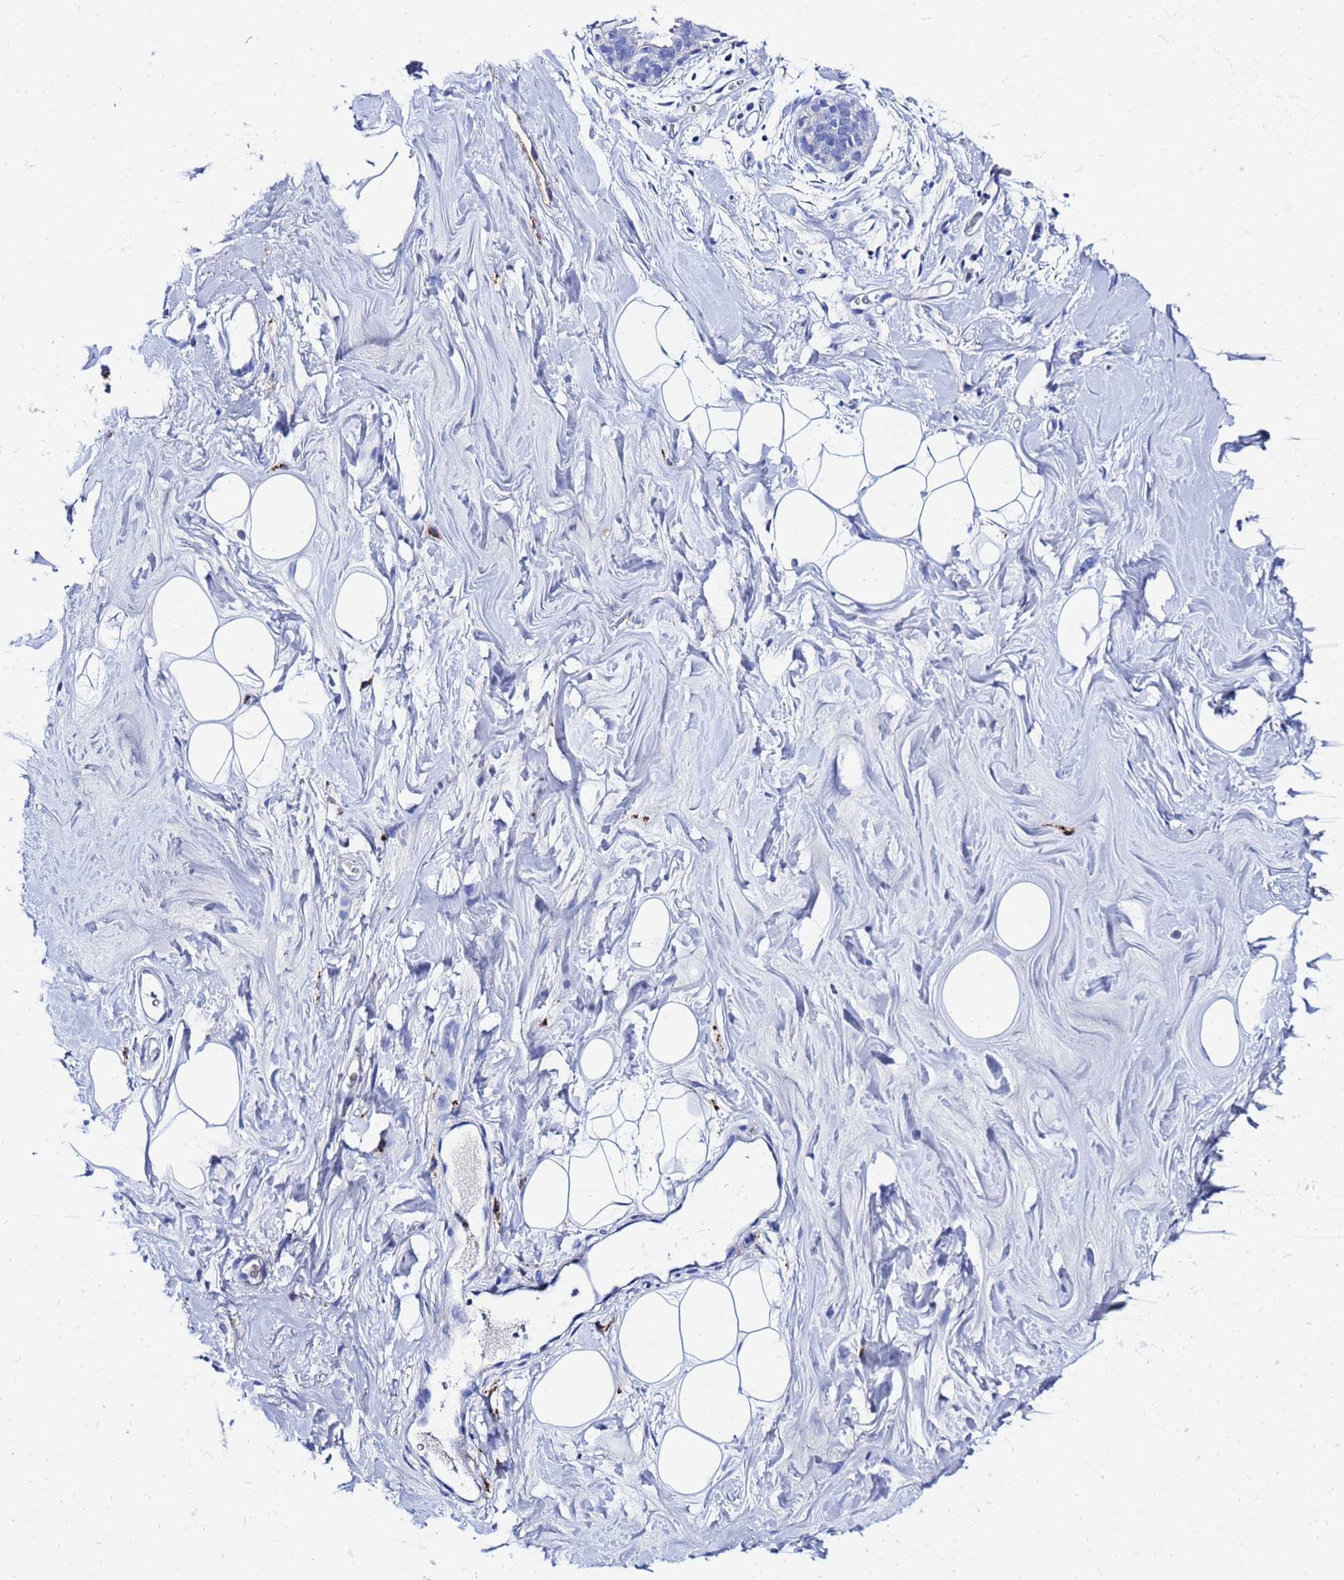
{"staining": {"intensity": "negative", "quantity": "none", "location": "none"}, "tissue": "adipose tissue", "cell_type": "Adipocytes", "image_type": "normal", "snomed": [{"axis": "morphology", "description": "Normal tissue, NOS"}, {"axis": "topography", "description": "Breast"}], "caption": "An image of adipose tissue stained for a protein exhibits no brown staining in adipocytes.", "gene": "AQP12A", "patient": {"sex": "female", "age": 26}}